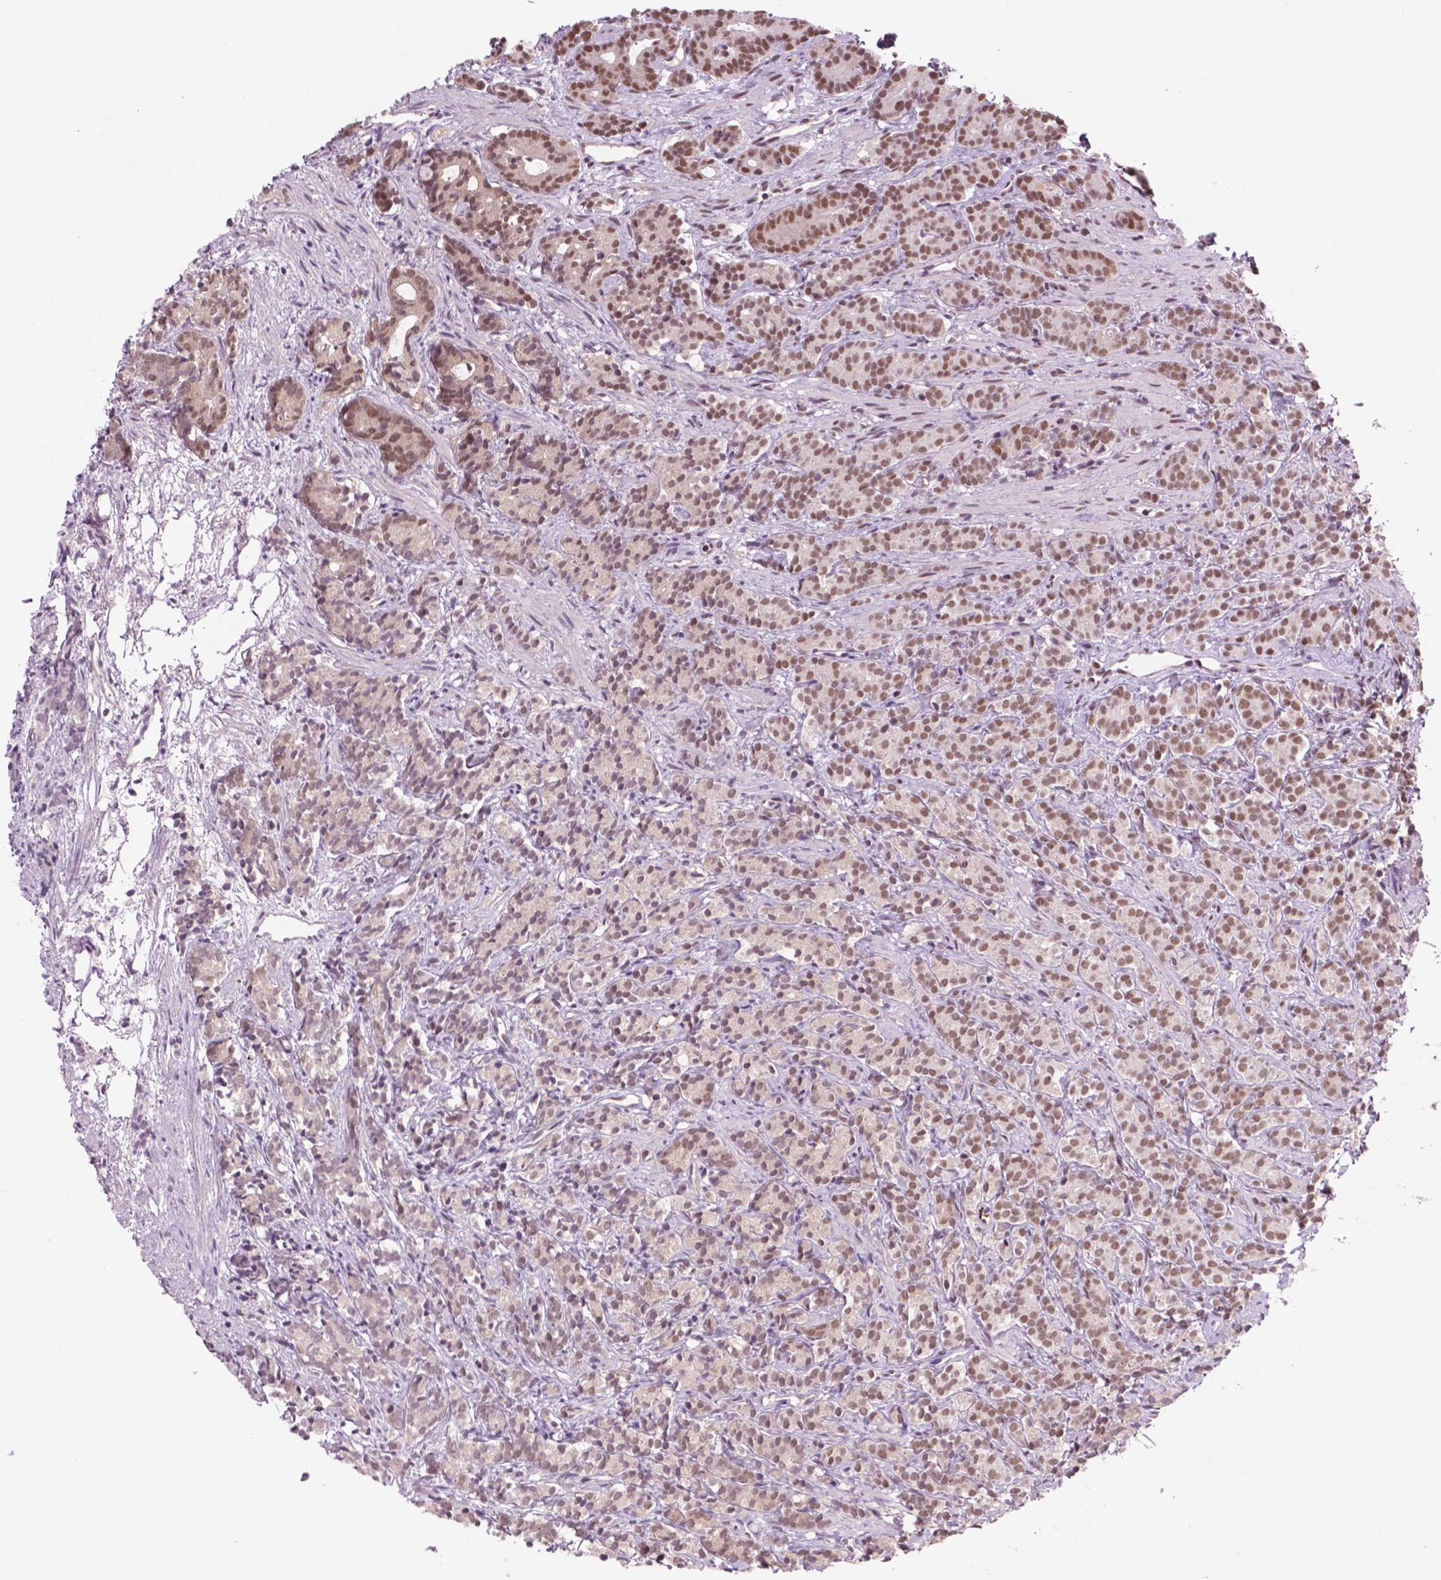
{"staining": {"intensity": "moderate", "quantity": ">75%", "location": "nuclear"}, "tissue": "prostate cancer", "cell_type": "Tumor cells", "image_type": "cancer", "snomed": [{"axis": "morphology", "description": "Adenocarcinoma, High grade"}, {"axis": "topography", "description": "Prostate"}], "caption": "IHC staining of adenocarcinoma (high-grade) (prostate), which shows medium levels of moderate nuclear staining in approximately >75% of tumor cells indicating moderate nuclear protein staining. The staining was performed using DAB (3,3'-diaminobenzidine) (brown) for protein detection and nuclei were counterstained in hematoxylin (blue).", "gene": "PHAX", "patient": {"sex": "male", "age": 84}}